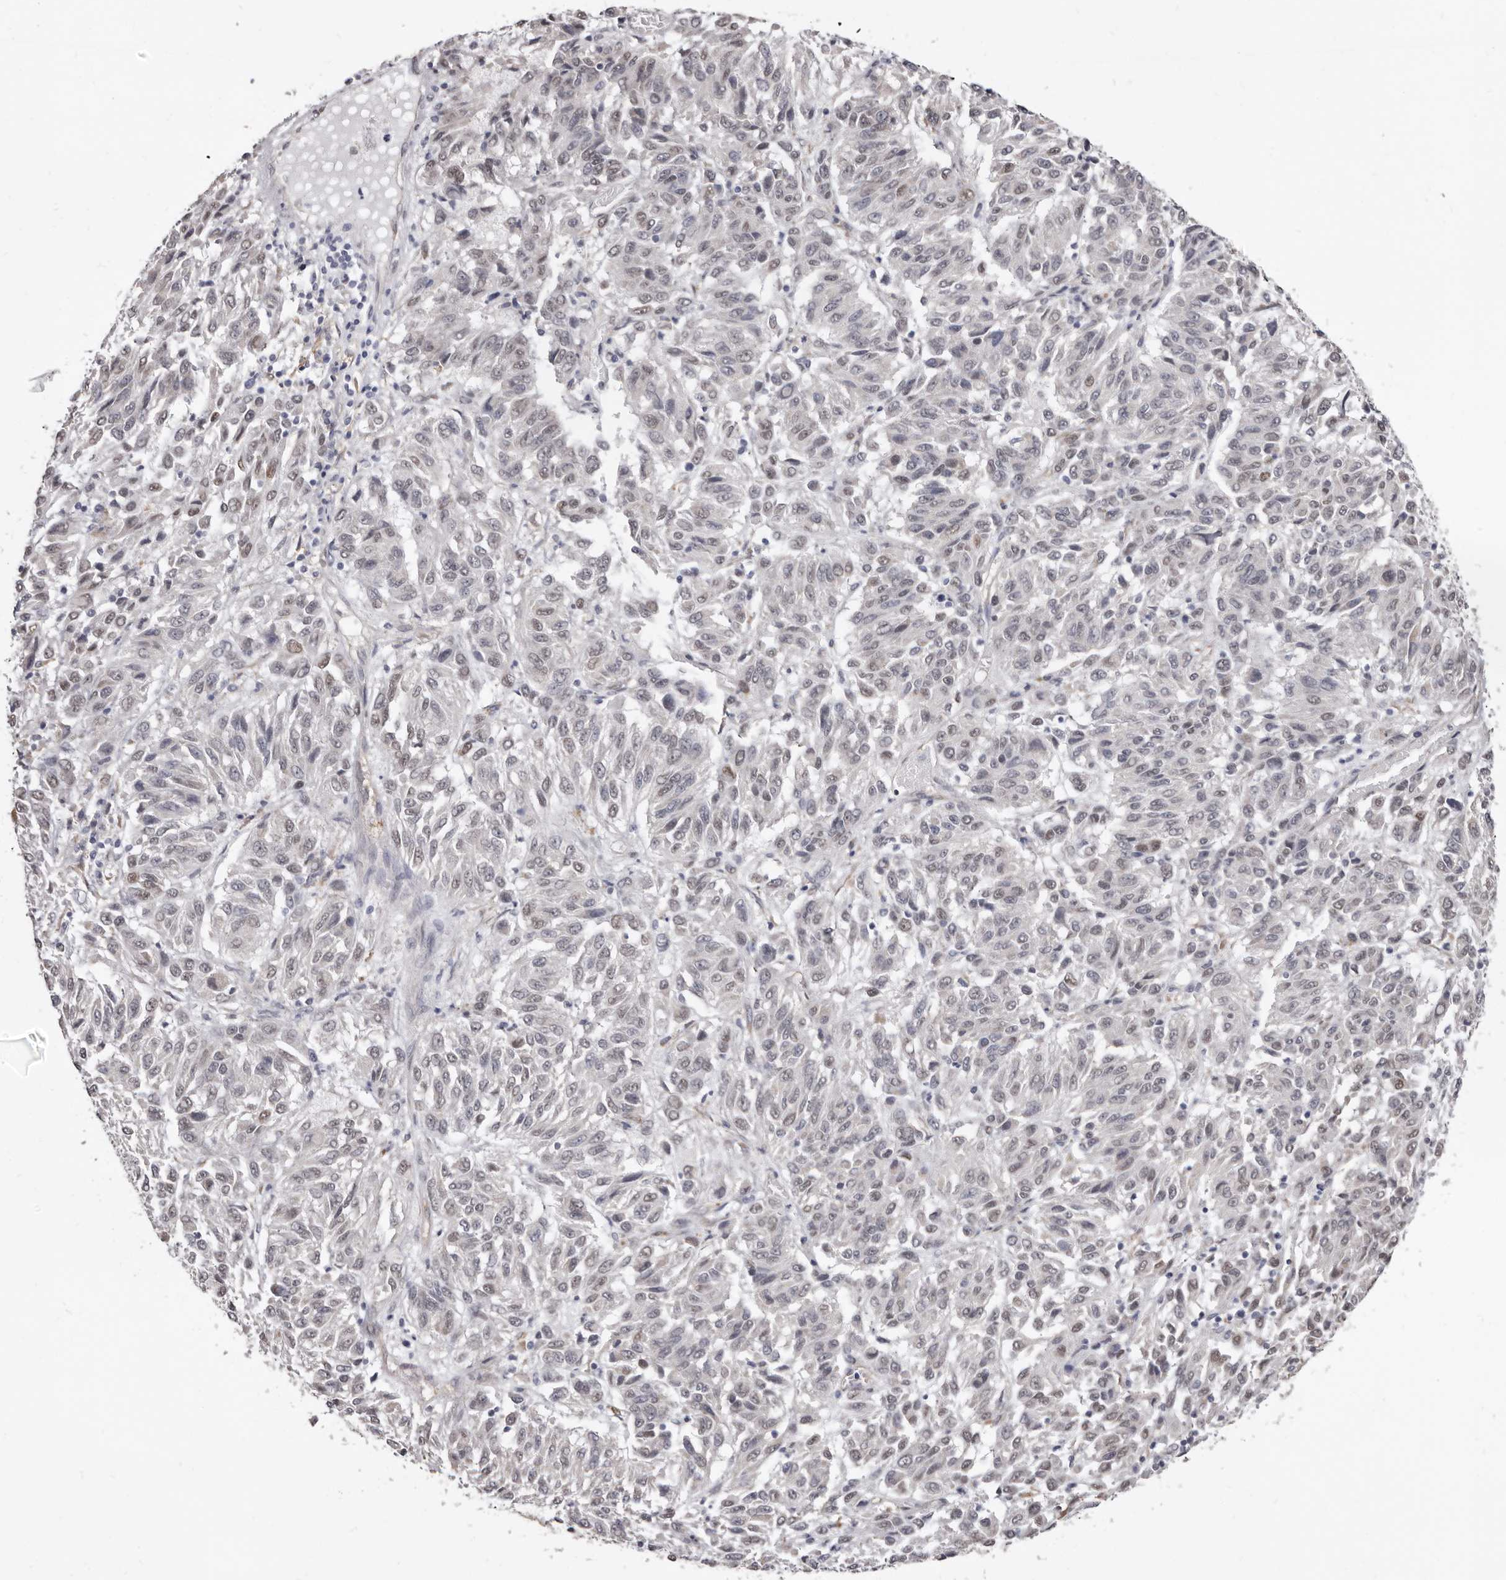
{"staining": {"intensity": "weak", "quantity": "25%-75%", "location": "nuclear"}, "tissue": "melanoma", "cell_type": "Tumor cells", "image_type": "cancer", "snomed": [{"axis": "morphology", "description": "Malignant melanoma, NOS"}, {"axis": "topography", "description": "Skin"}], "caption": "Brown immunohistochemical staining in melanoma displays weak nuclear expression in approximately 25%-75% of tumor cells. The protein is shown in brown color, while the nuclei are stained blue.", "gene": "KHDRBS2", "patient": {"sex": "female", "age": 82}}